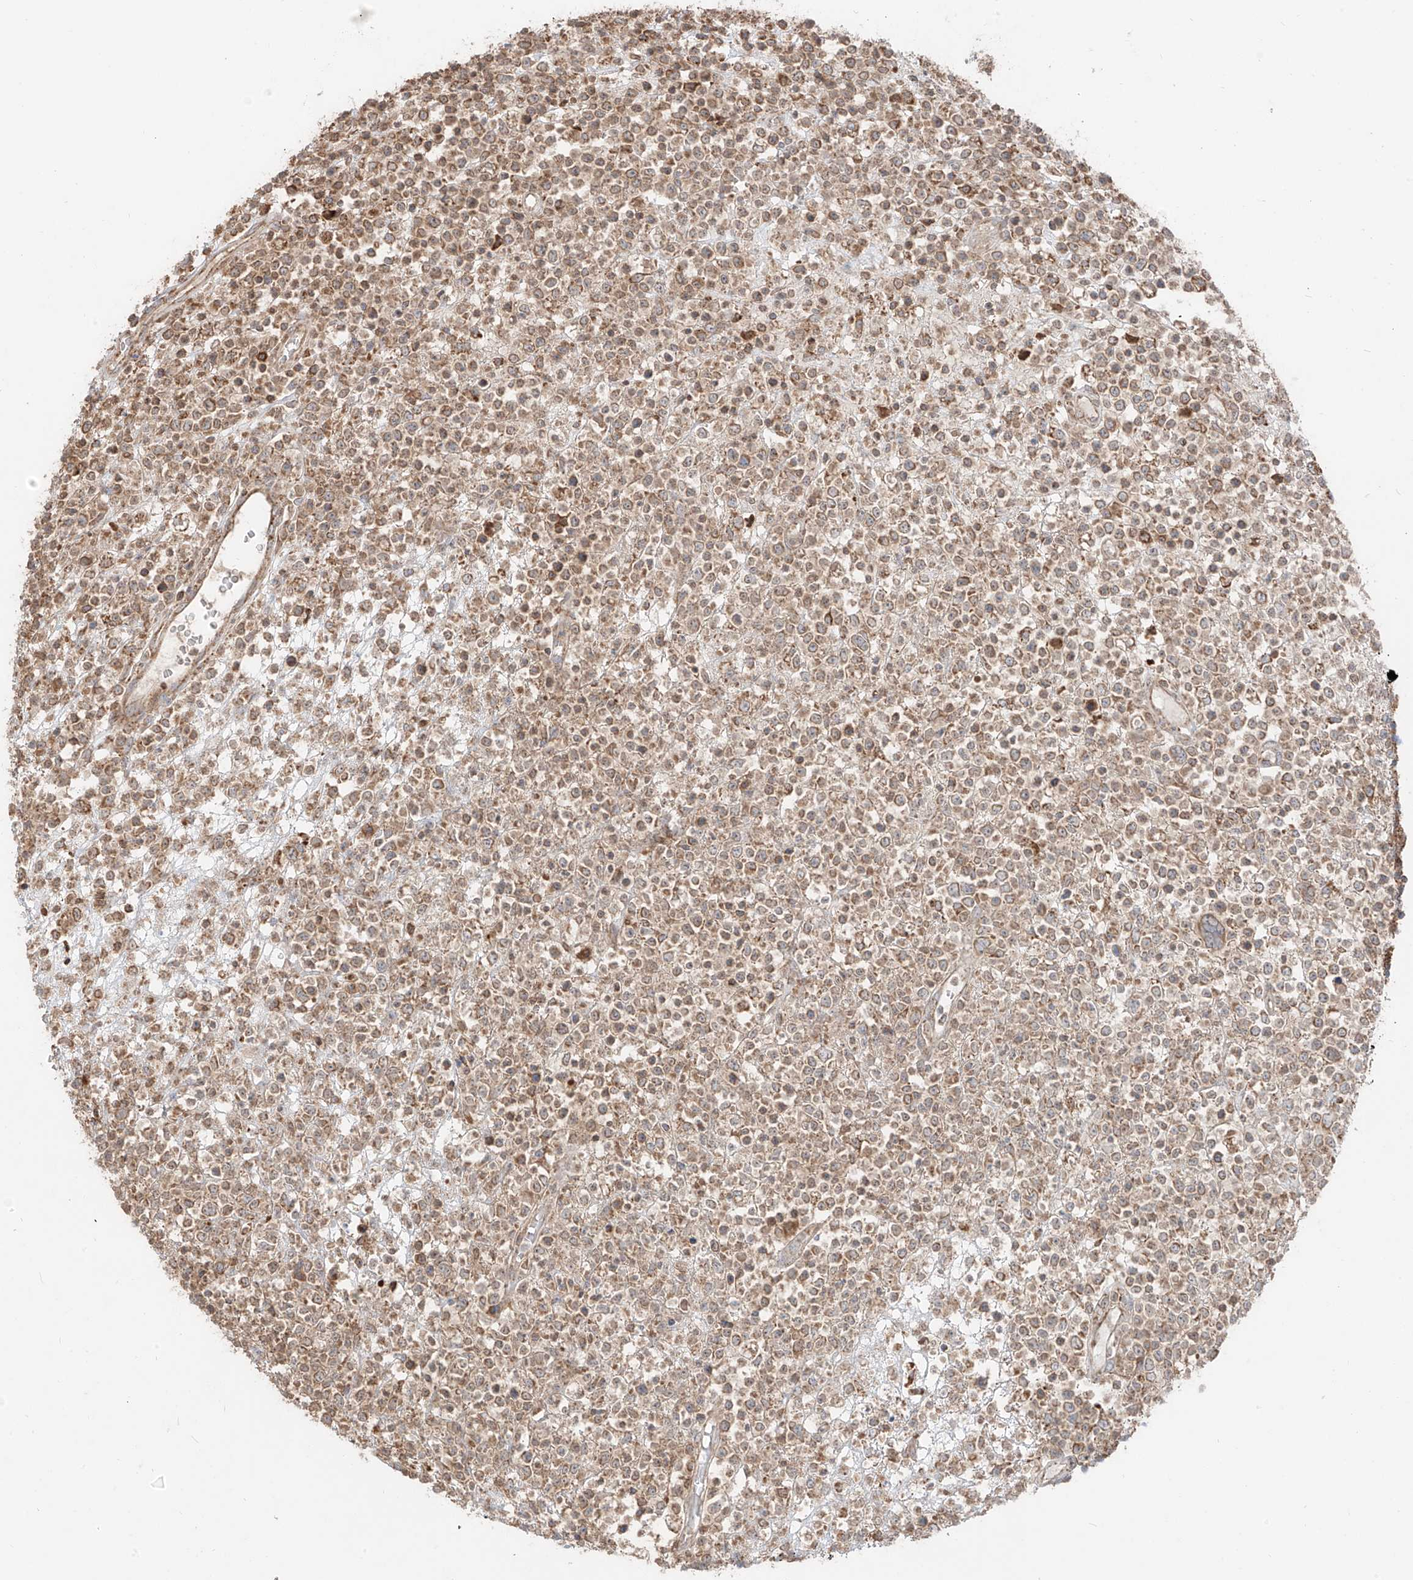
{"staining": {"intensity": "moderate", "quantity": ">75%", "location": "cytoplasmic/membranous"}, "tissue": "lymphoma", "cell_type": "Tumor cells", "image_type": "cancer", "snomed": [{"axis": "morphology", "description": "Malignant lymphoma, non-Hodgkin's type, High grade"}, {"axis": "topography", "description": "Colon"}], "caption": "The immunohistochemical stain highlights moderate cytoplasmic/membranous expression in tumor cells of lymphoma tissue.", "gene": "ETHE1", "patient": {"sex": "female", "age": 53}}